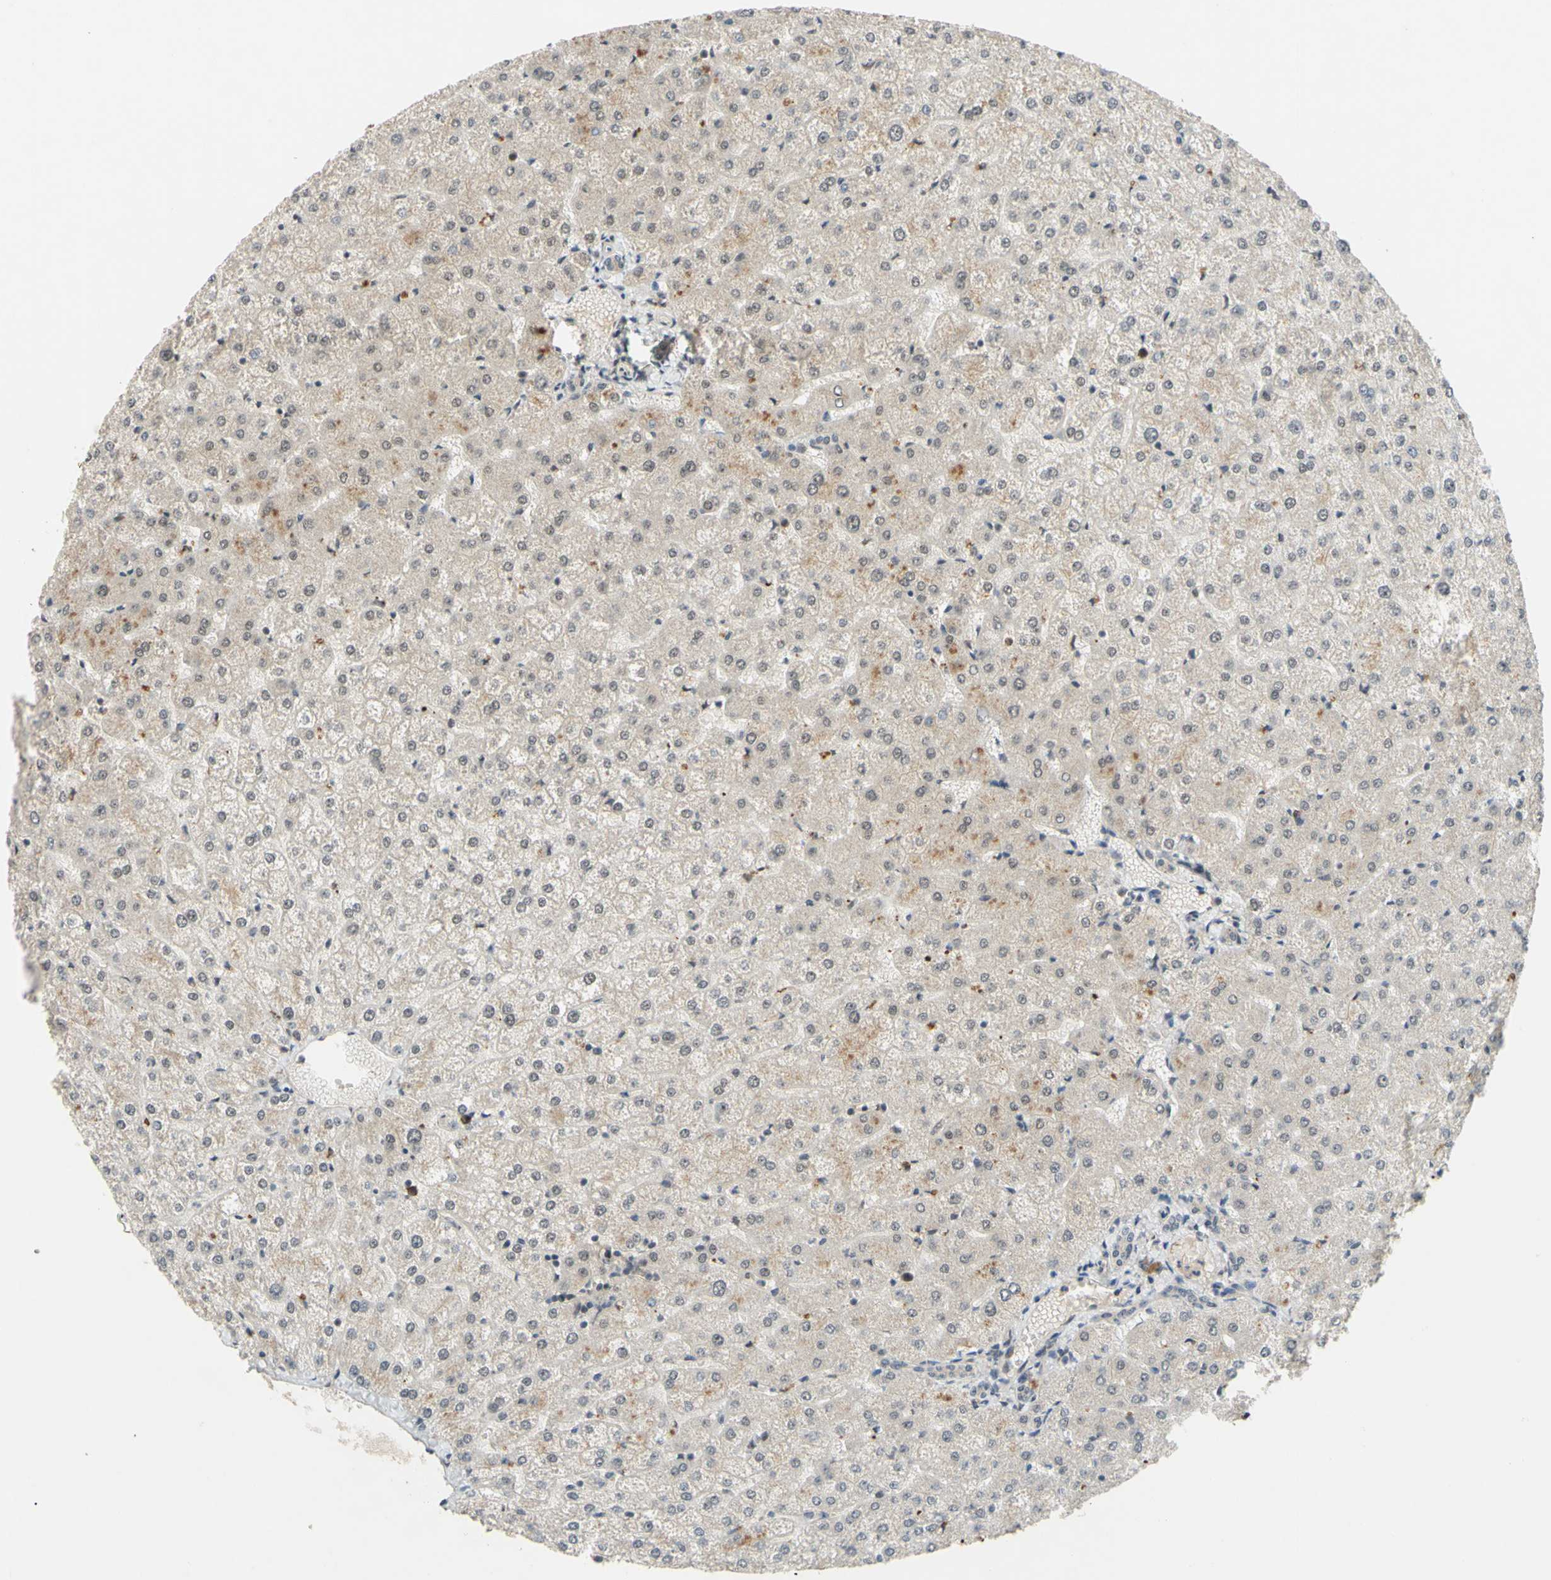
{"staining": {"intensity": "negative", "quantity": "none", "location": "none"}, "tissue": "liver", "cell_type": "Cholangiocytes", "image_type": "normal", "snomed": [{"axis": "morphology", "description": "Normal tissue, NOS"}, {"axis": "topography", "description": "Liver"}], "caption": "A micrograph of human liver is negative for staining in cholangiocytes. Brightfield microscopy of immunohistochemistry stained with DAB (3,3'-diaminobenzidine) (brown) and hematoxylin (blue), captured at high magnification.", "gene": "ALK", "patient": {"sex": "female", "age": 32}}